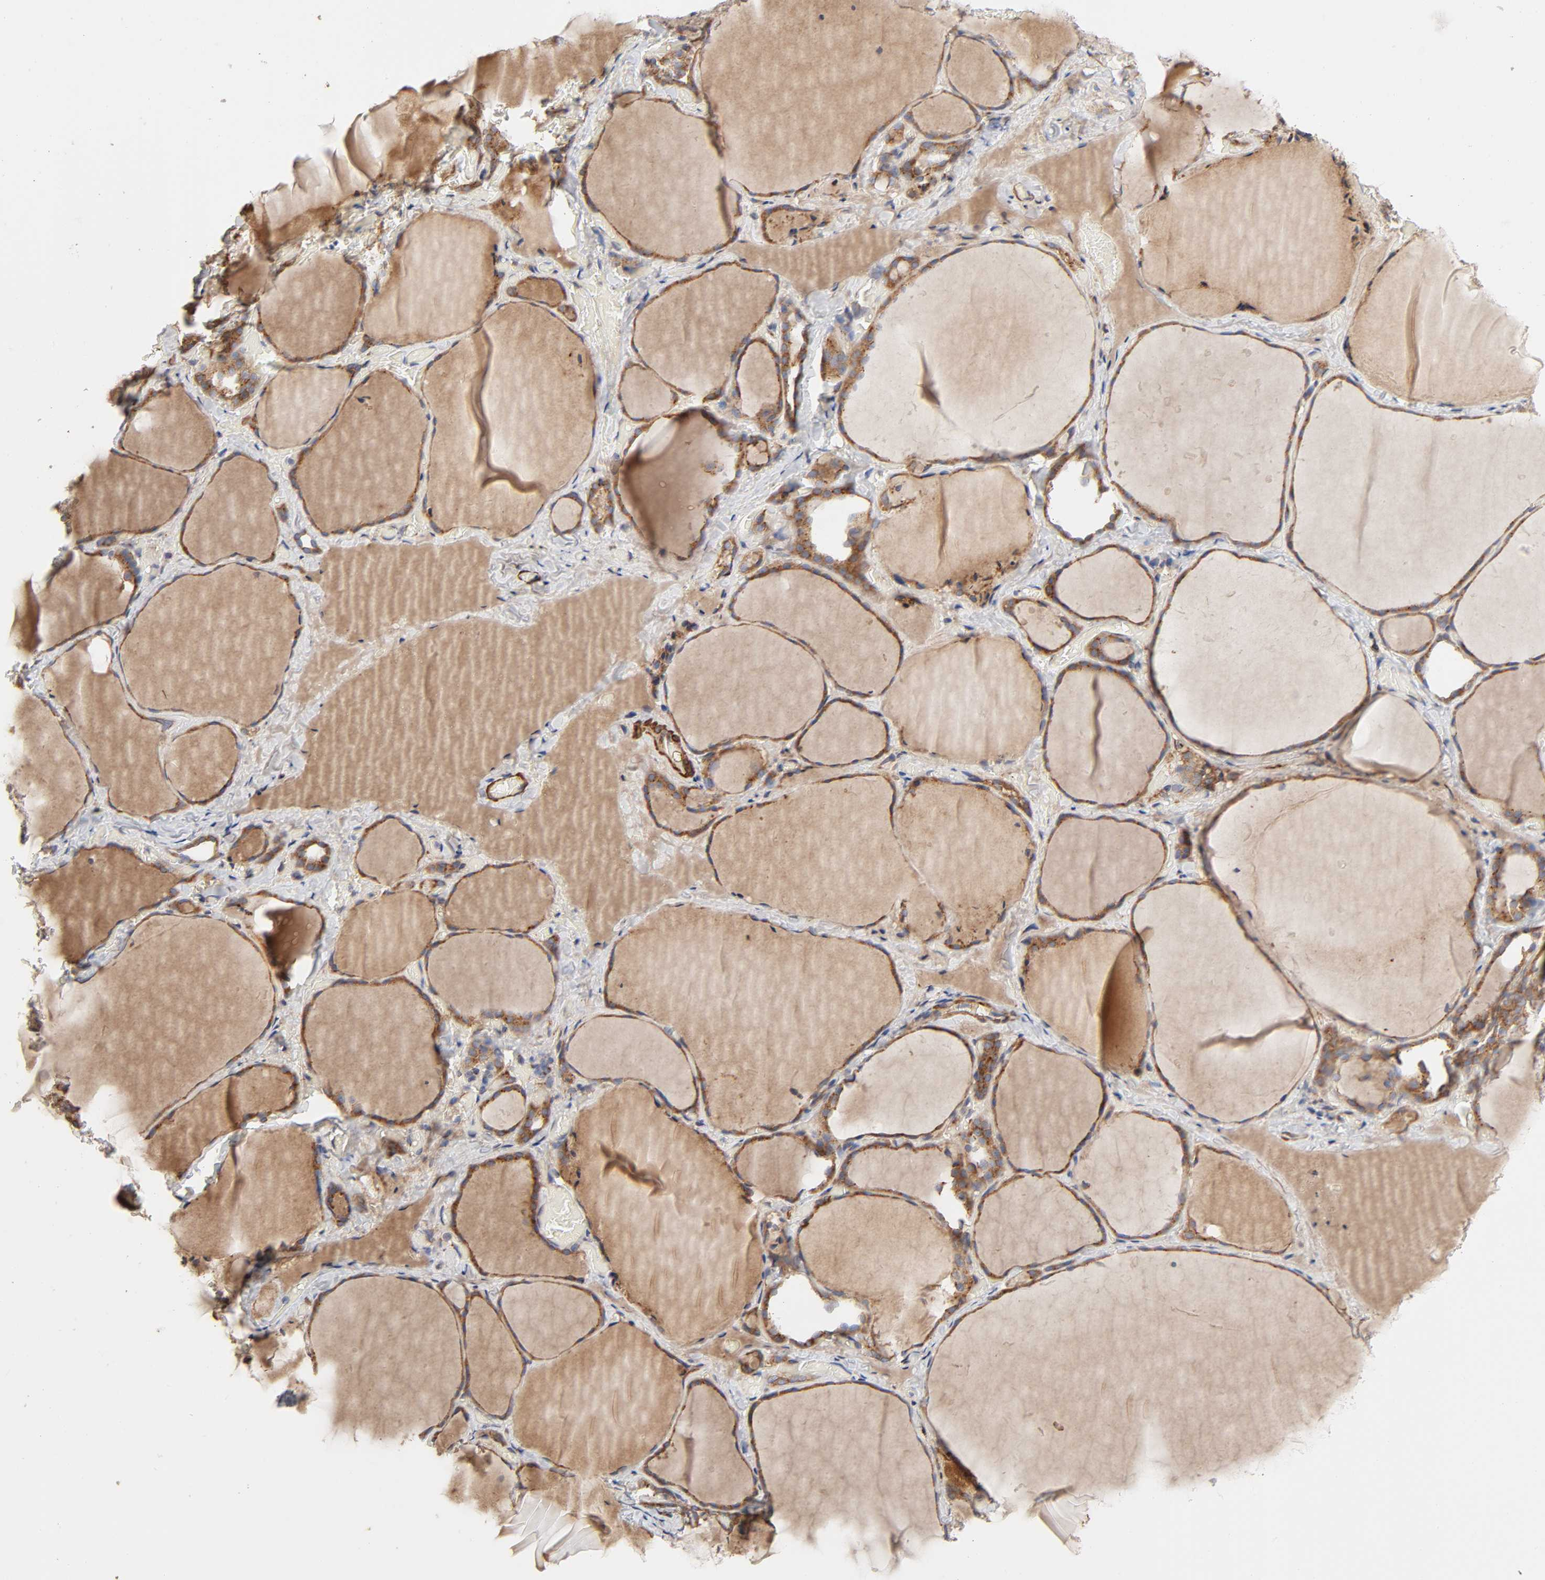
{"staining": {"intensity": "moderate", "quantity": ">75%", "location": "cytoplasmic/membranous"}, "tissue": "thyroid gland", "cell_type": "Glandular cells", "image_type": "normal", "snomed": [{"axis": "morphology", "description": "Normal tissue, NOS"}, {"axis": "topography", "description": "Thyroid gland"}], "caption": "Immunohistochemical staining of benign human thyroid gland demonstrates >75% levels of moderate cytoplasmic/membranous protein expression in about >75% of glandular cells. (DAB IHC, brown staining for protein, blue staining for nuclei).", "gene": "GNPTG", "patient": {"sex": "female", "age": 22}}